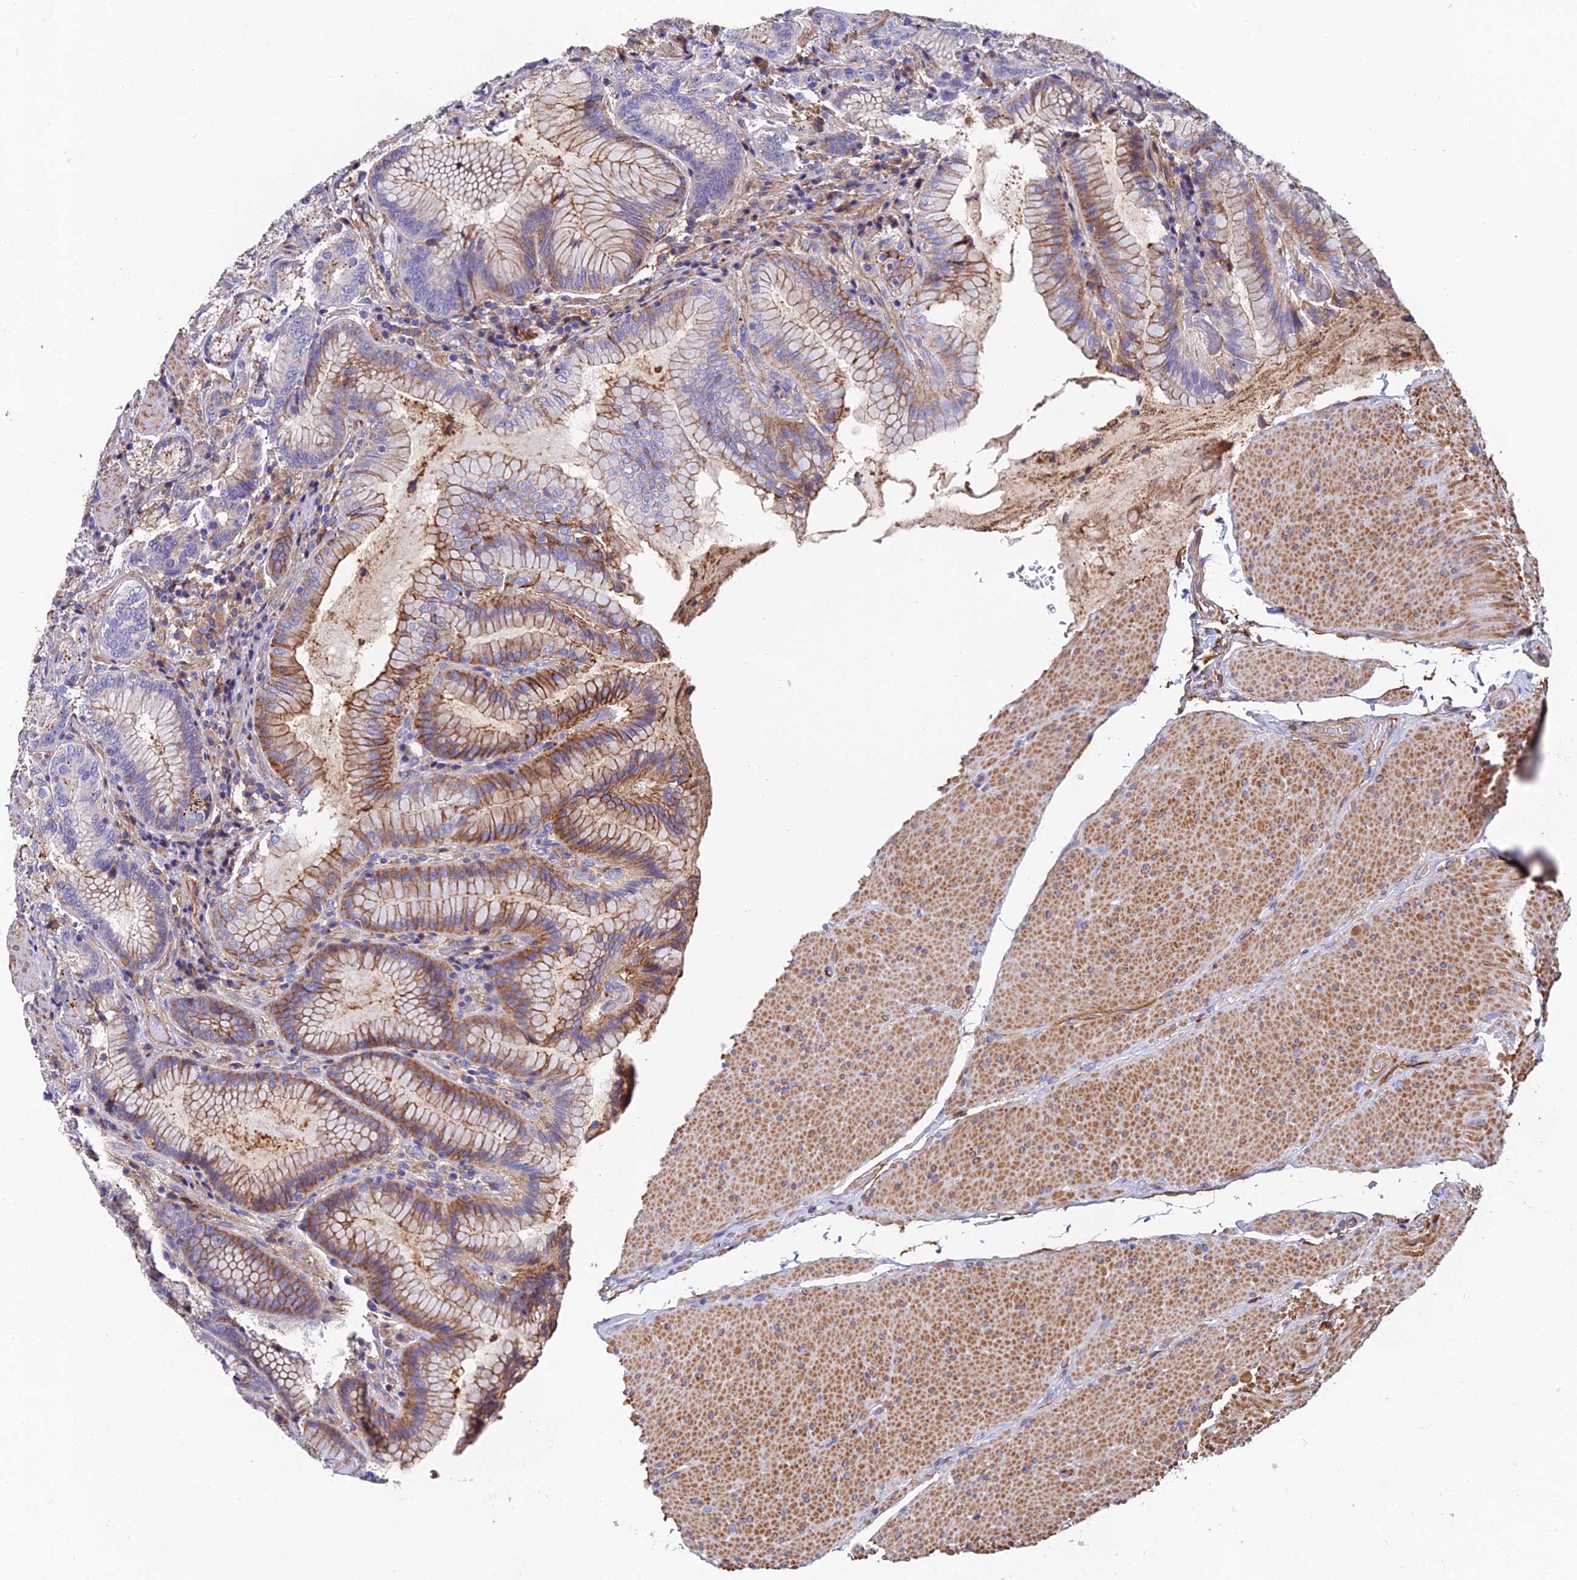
{"staining": {"intensity": "moderate", "quantity": "<25%", "location": "cytoplasmic/membranous"}, "tissue": "stomach", "cell_type": "Glandular cells", "image_type": "normal", "snomed": [{"axis": "morphology", "description": "Normal tissue, NOS"}, {"axis": "topography", "description": "Stomach, upper"}, {"axis": "topography", "description": "Stomach, lower"}], "caption": "A brown stain shows moderate cytoplasmic/membranous staining of a protein in glandular cells of benign stomach. (DAB (3,3'-diaminobenzidine) IHC, brown staining for protein, blue staining for nuclei).", "gene": "C6", "patient": {"sex": "female", "age": 76}}